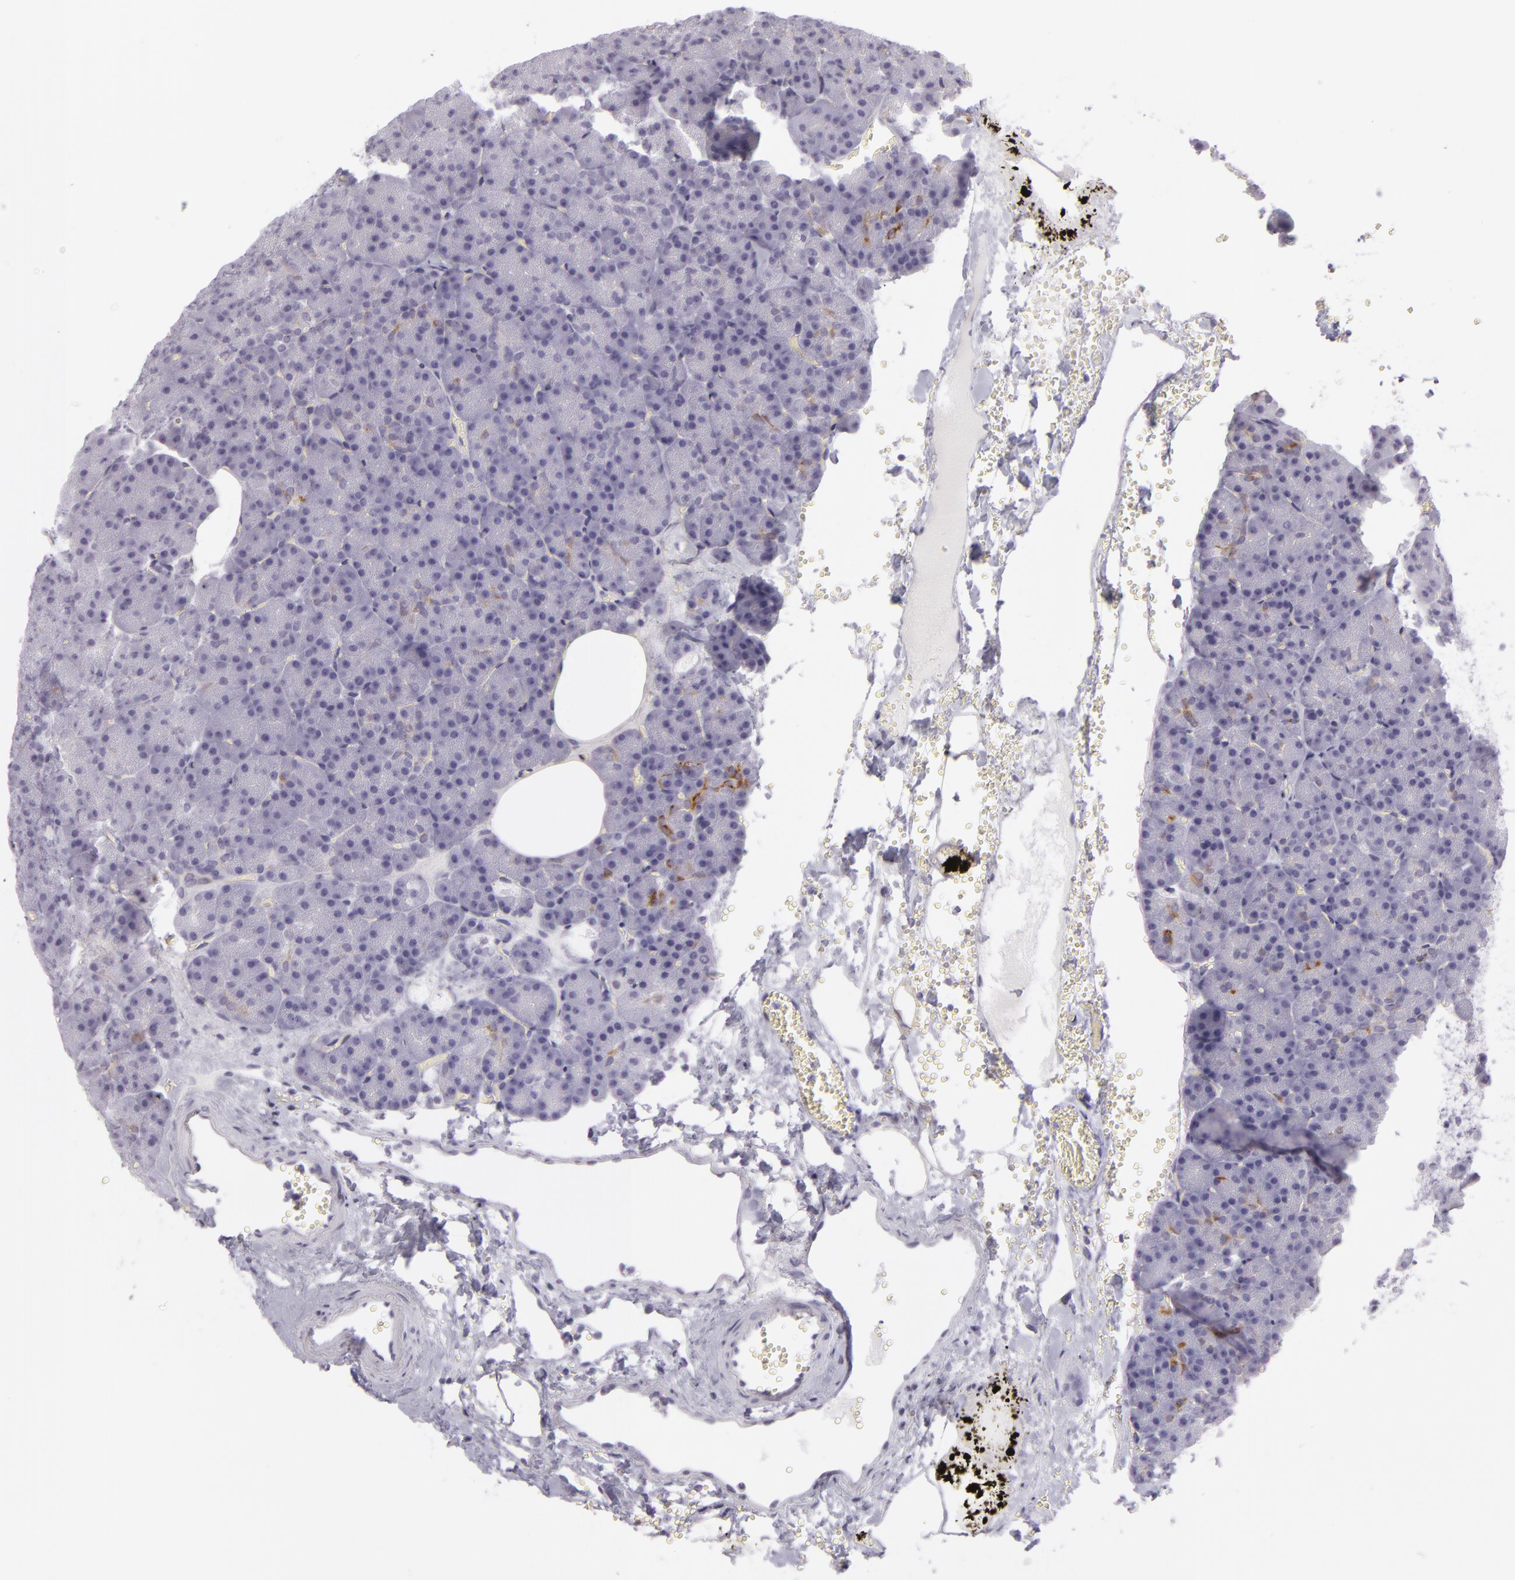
{"staining": {"intensity": "strong", "quantity": "<25%", "location": "cytoplasmic/membranous"}, "tissue": "pancreas", "cell_type": "Exocrine glandular cells", "image_type": "normal", "snomed": [{"axis": "morphology", "description": "Normal tissue, NOS"}, {"axis": "topography", "description": "Pancreas"}], "caption": "Protein staining exhibits strong cytoplasmic/membranous positivity in approximately <25% of exocrine glandular cells in normal pancreas. (DAB (3,3'-diaminobenzidine) IHC with brightfield microscopy, high magnification).", "gene": "MUC6", "patient": {"sex": "female", "age": 35}}